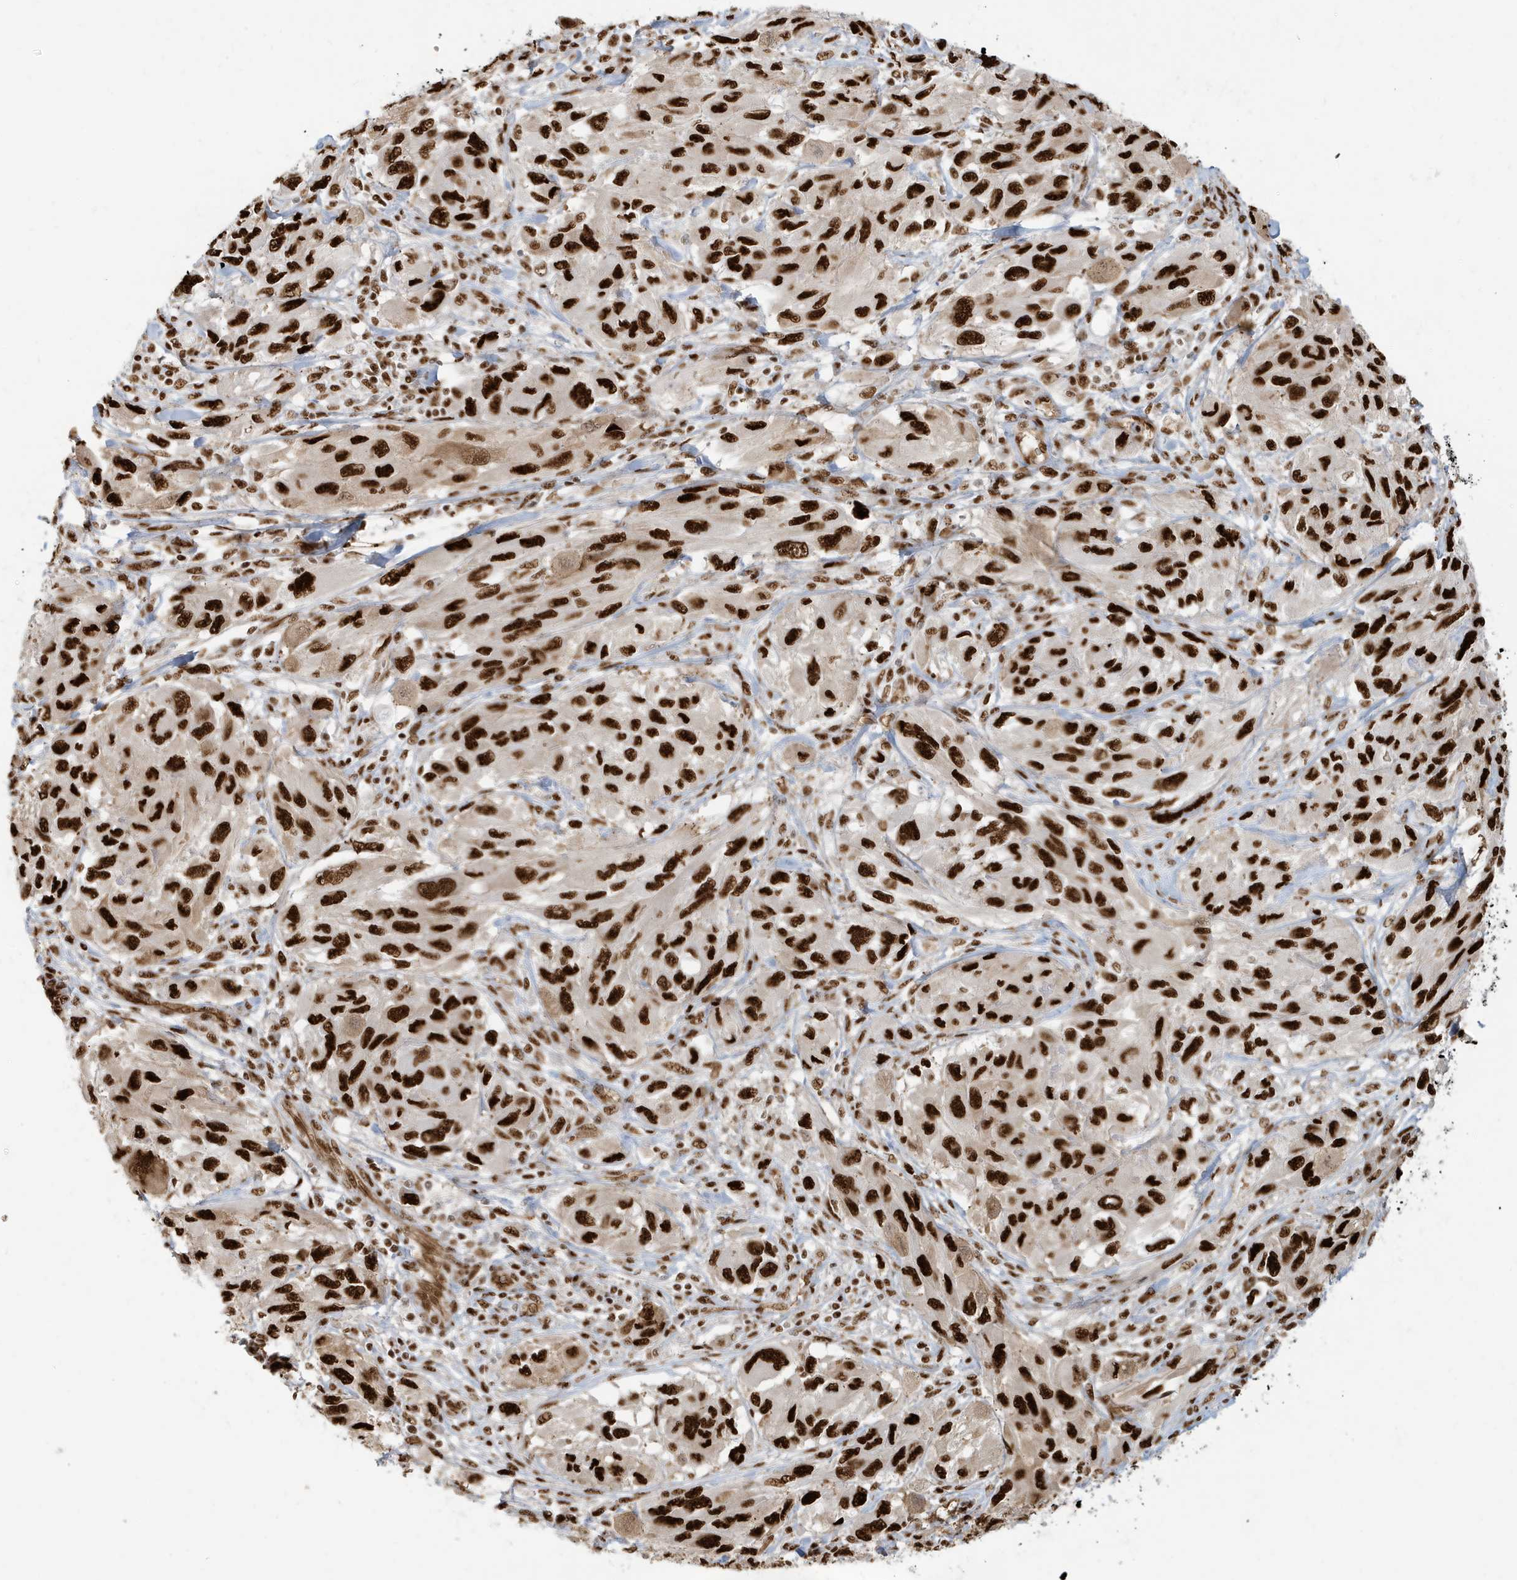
{"staining": {"intensity": "strong", "quantity": ">75%", "location": "nuclear"}, "tissue": "melanoma", "cell_type": "Tumor cells", "image_type": "cancer", "snomed": [{"axis": "morphology", "description": "Malignant melanoma, NOS"}, {"axis": "topography", "description": "Skin"}], "caption": "Immunohistochemical staining of human malignant melanoma reveals high levels of strong nuclear expression in approximately >75% of tumor cells. (Brightfield microscopy of DAB IHC at high magnification).", "gene": "CKS2", "patient": {"sex": "female", "age": 91}}